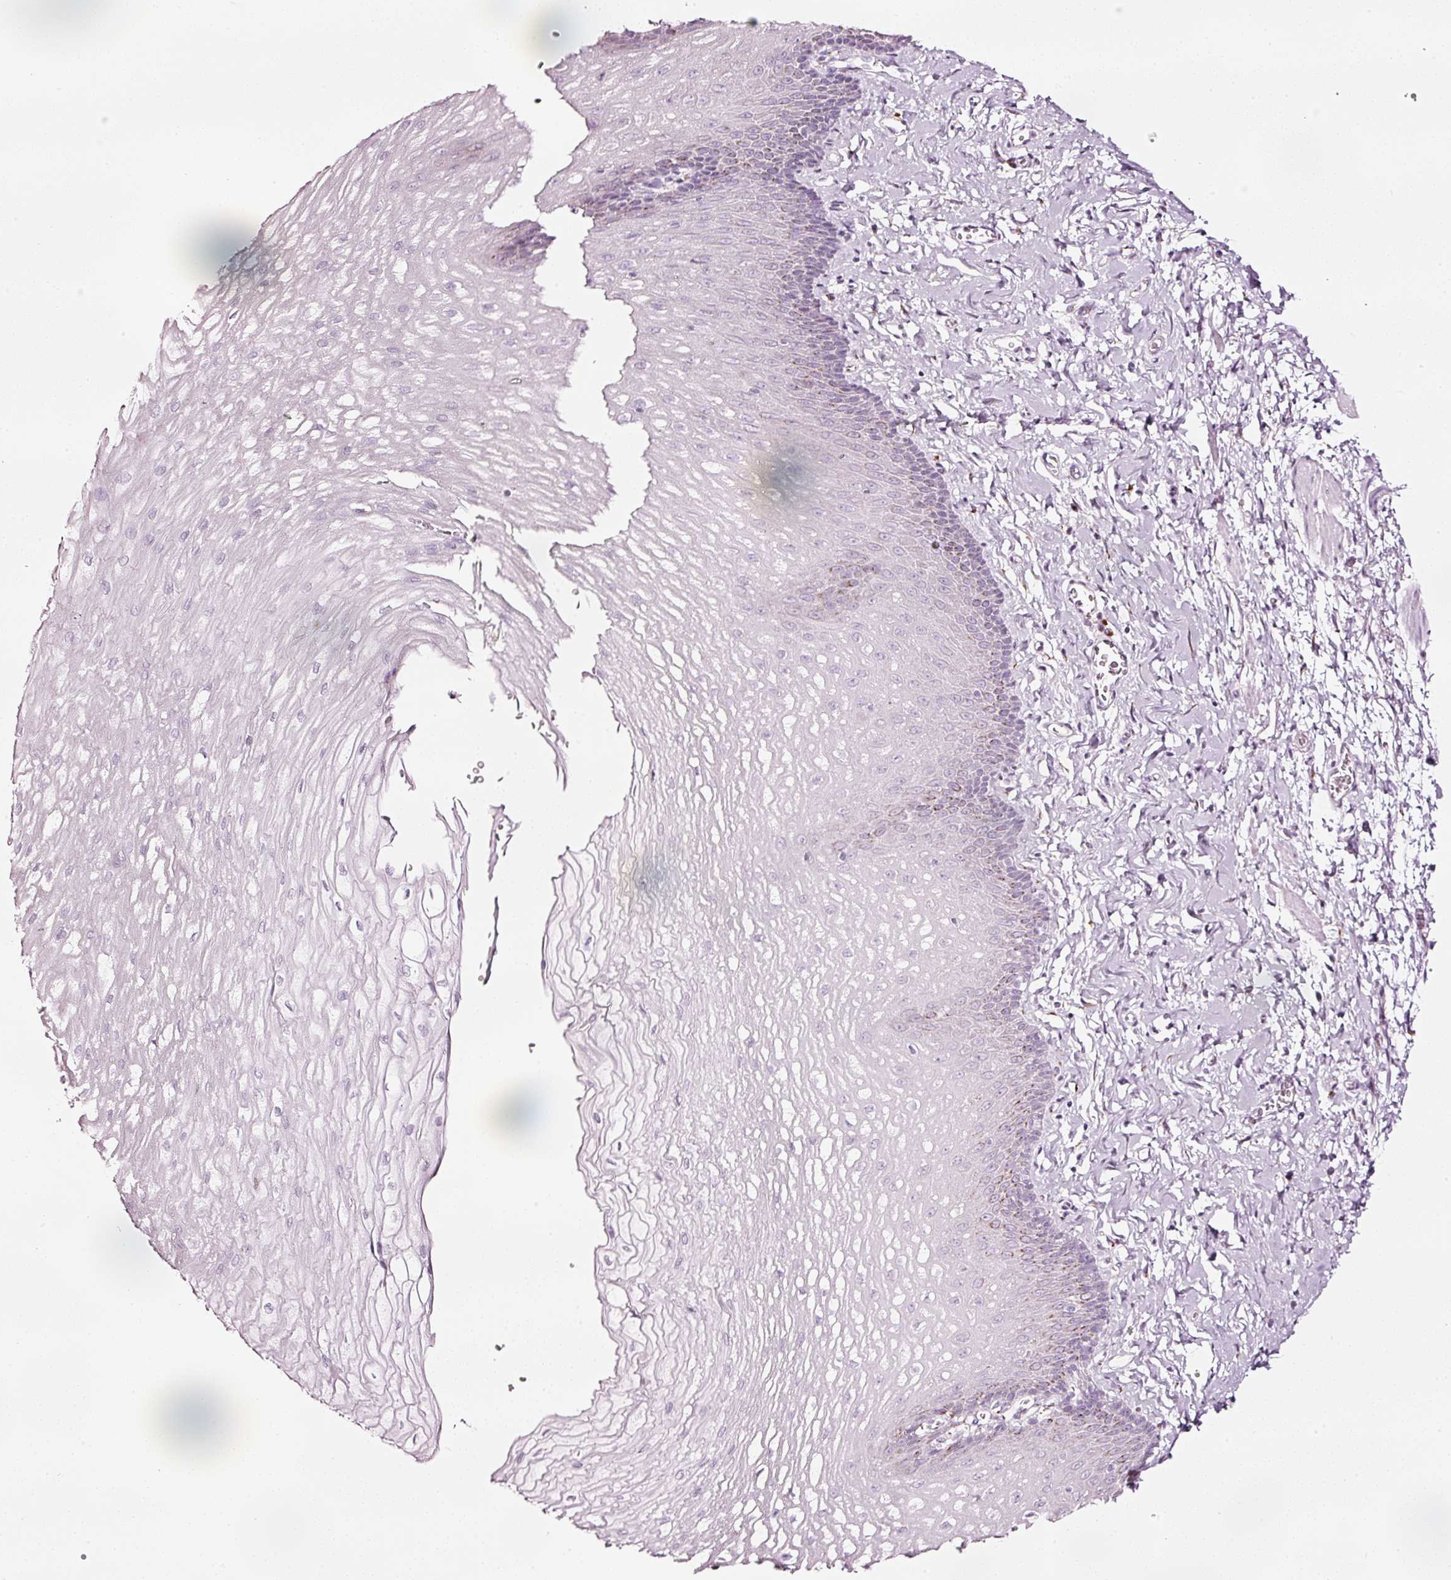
{"staining": {"intensity": "moderate", "quantity": "<25%", "location": "cytoplasmic/membranous"}, "tissue": "esophagus", "cell_type": "Squamous epithelial cells", "image_type": "normal", "snomed": [{"axis": "morphology", "description": "Normal tissue, NOS"}, {"axis": "topography", "description": "Esophagus"}], "caption": "Protein analysis of normal esophagus shows moderate cytoplasmic/membranous positivity in approximately <25% of squamous epithelial cells. The staining was performed using DAB (3,3'-diaminobenzidine) to visualize the protein expression in brown, while the nuclei were stained in blue with hematoxylin (Magnification: 20x).", "gene": "SDF4", "patient": {"sex": "male", "age": 70}}